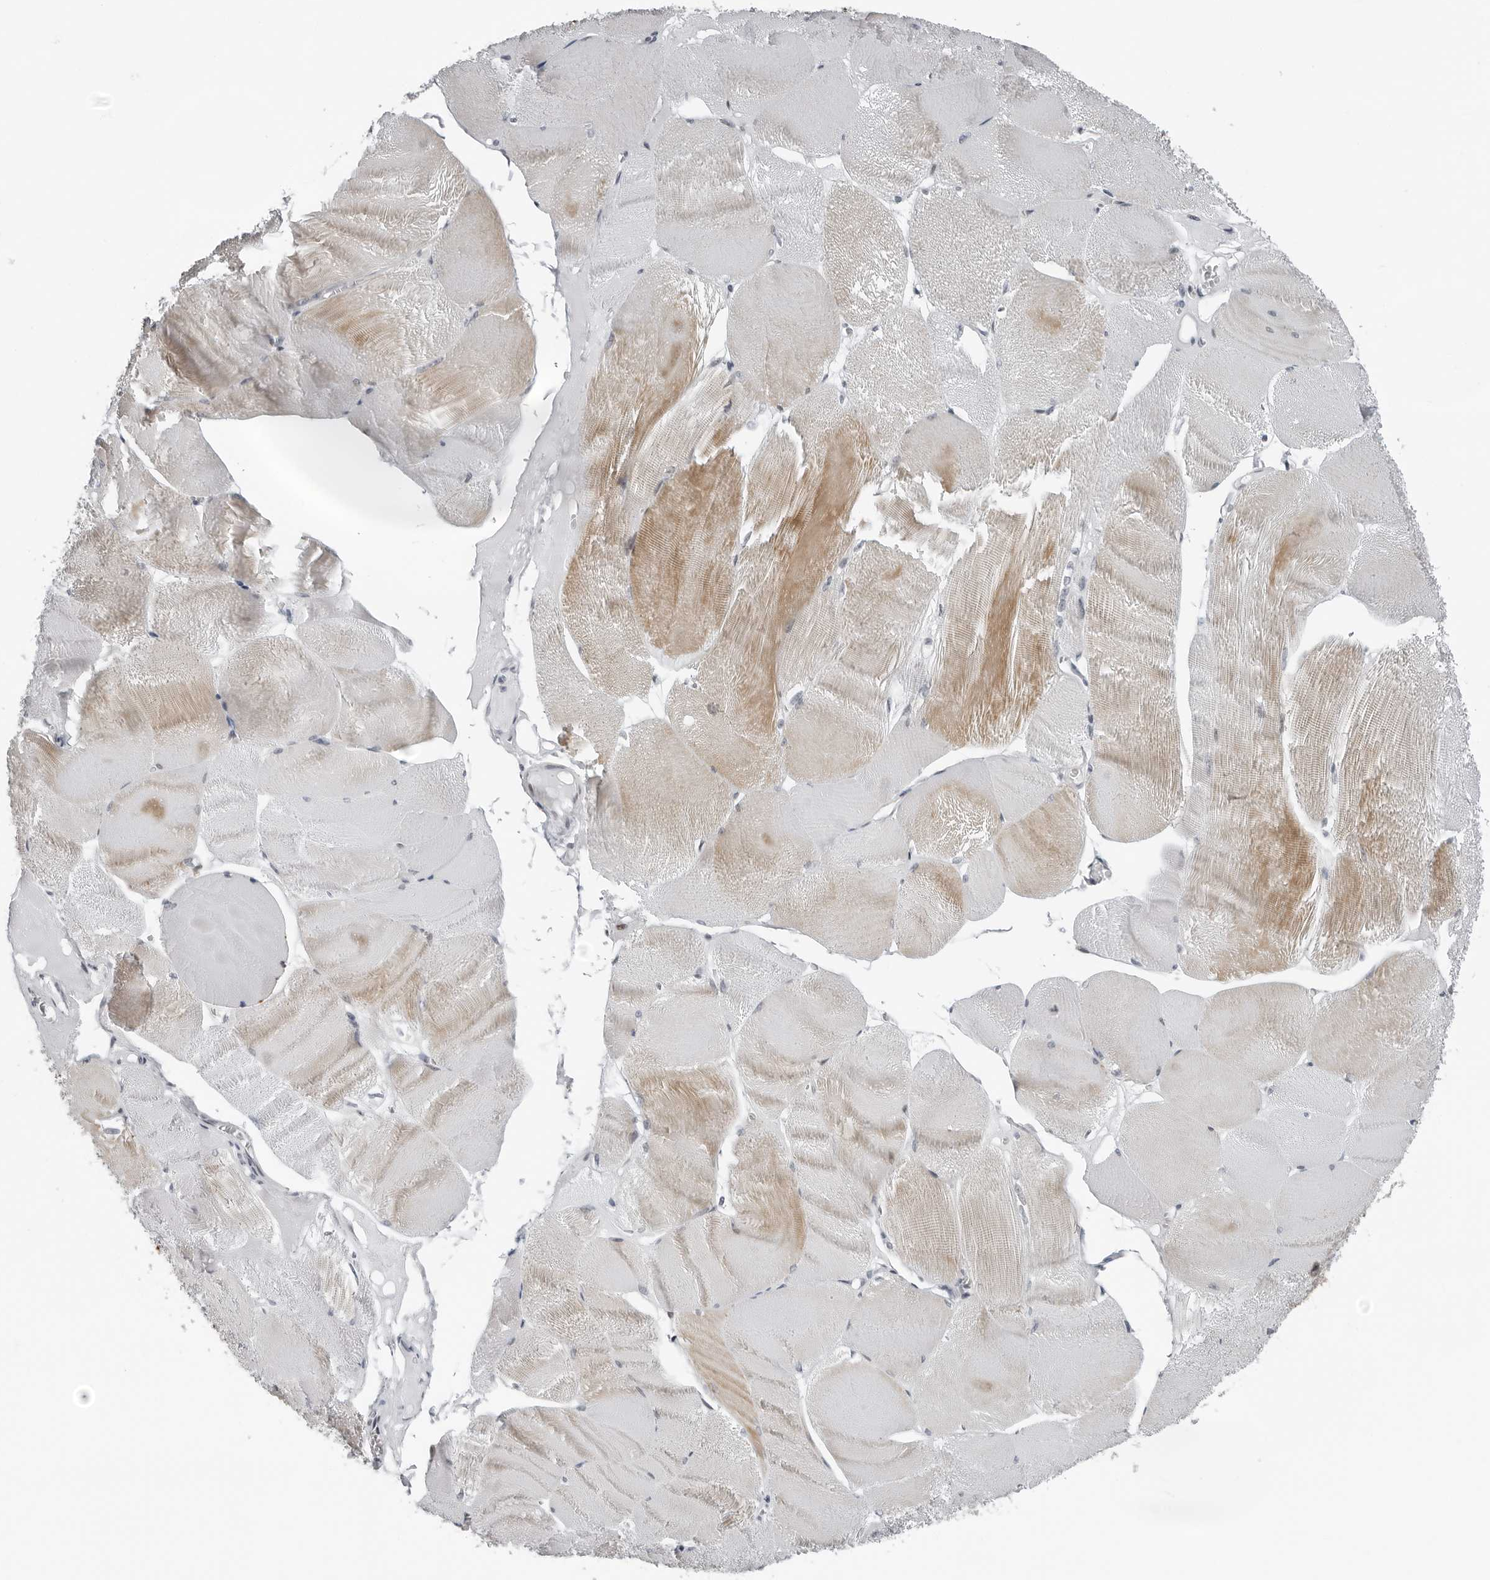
{"staining": {"intensity": "weak", "quantity": "25%-75%", "location": "cytoplasmic/membranous"}, "tissue": "skeletal muscle", "cell_type": "Myocytes", "image_type": "normal", "snomed": [{"axis": "morphology", "description": "Normal tissue, NOS"}, {"axis": "morphology", "description": "Basal cell carcinoma"}, {"axis": "topography", "description": "Skeletal muscle"}], "caption": "The photomicrograph demonstrates staining of unremarkable skeletal muscle, revealing weak cytoplasmic/membranous protein expression (brown color) within myocytes. (DAB (3,3'-diaminobenzidine) IHC, brown staining for protein, blue staining for nuclei).", "gene": "PPP1R42", "patient": {"sex": "female", "age": 64}}